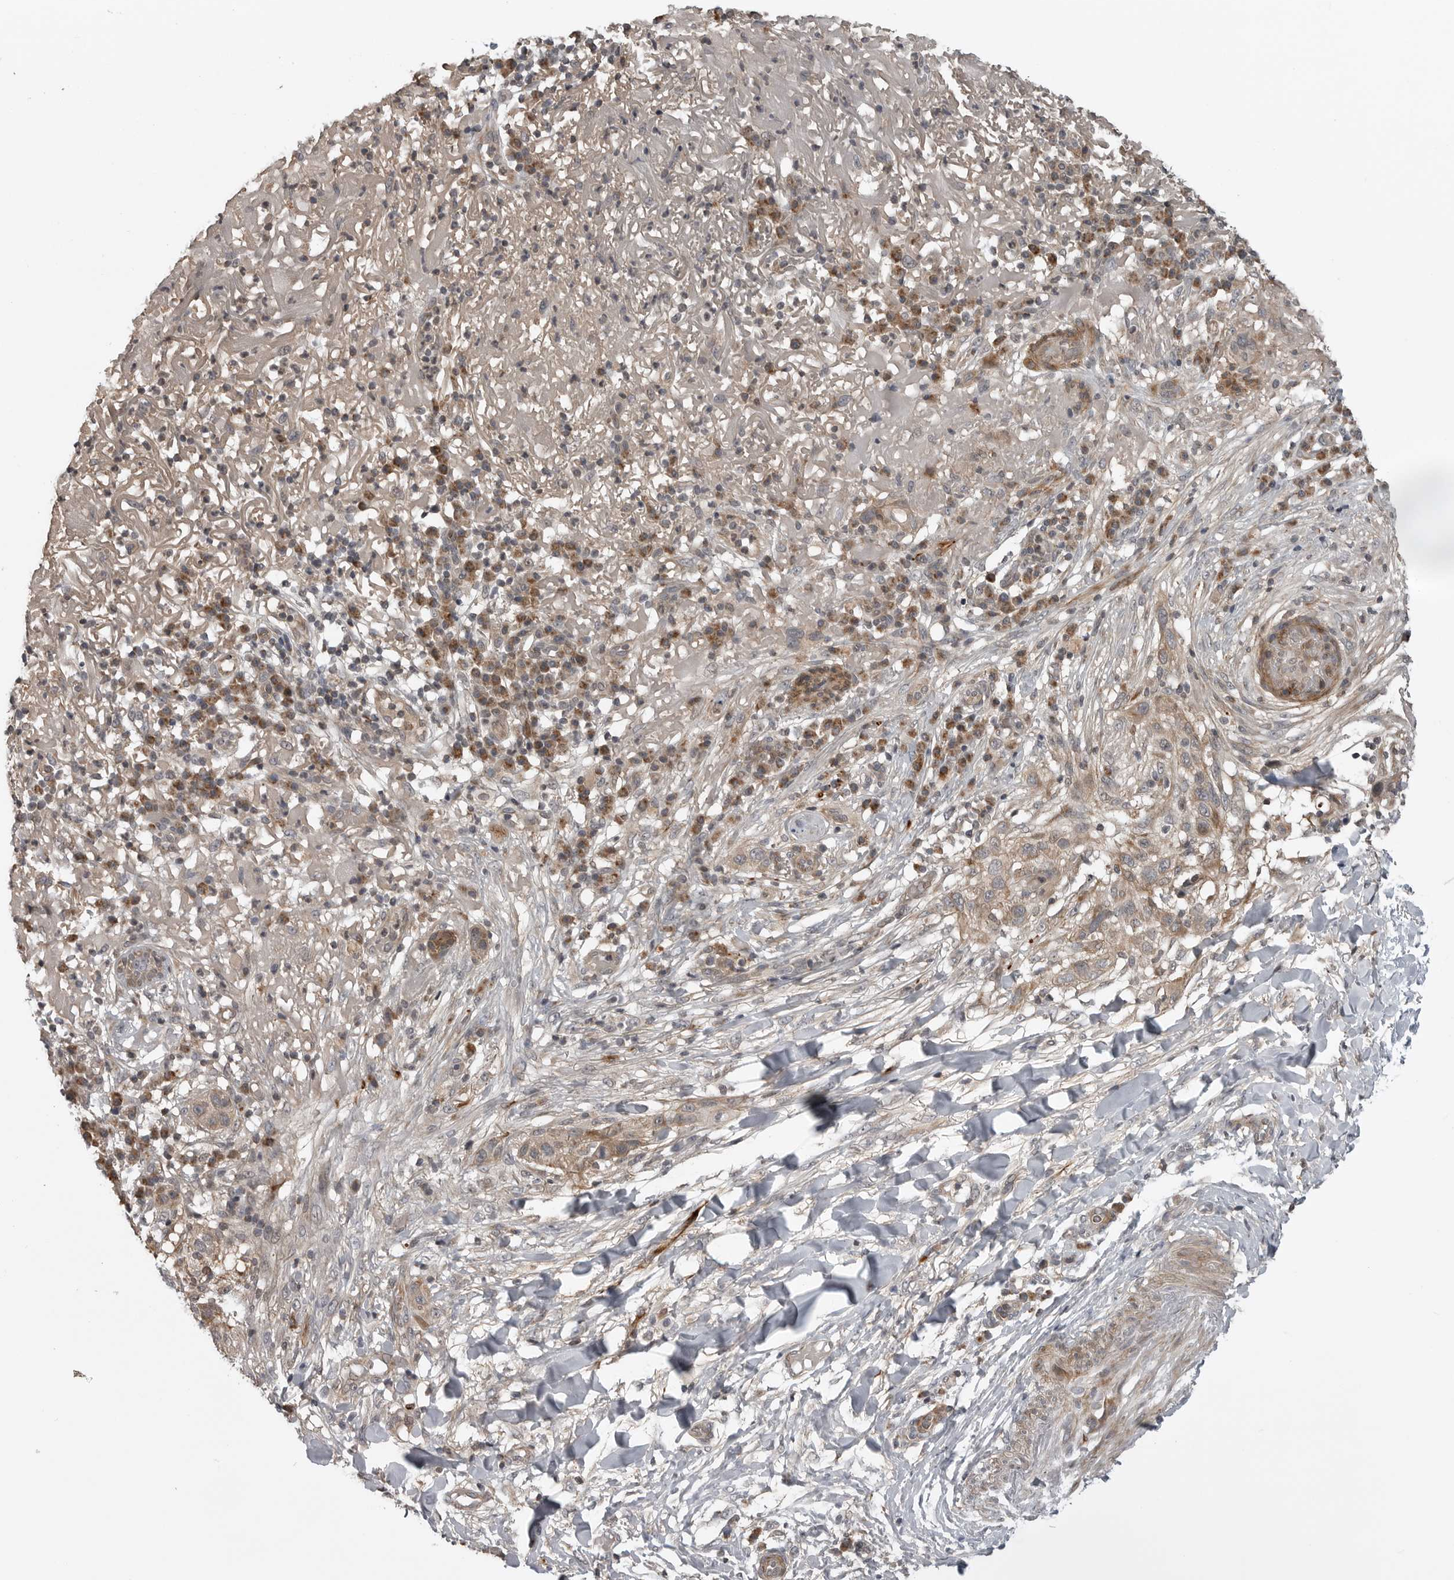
{"staining": {"intensity": "weak", "quantity": ">75%", "location": "cytoplasmic/membranous"}, "tissue": "skin cancer", "cell_type": "Tumor cells", "image_type": "cancer", "snomed": [{"axis": "morphology", "description": "Normal tissue, NOS"}, {"axis": "morphology", "description": "Squamous cell carcinoma, NOS"}, {"axis": "topography", "description": "Skin"}], "caption": "Squamous cell carcinoma (skin) was stained to show a protein in brown. There is low levels of weak cytoplasmic/membranous expression in approximately >75% of tumor cells. Immunohistochemistry (ihc) stains the protein of interest in brown and the nuclei are stained blue.", "gene": "FAAP100", "patient": {"sex": "female", "age": 96}}